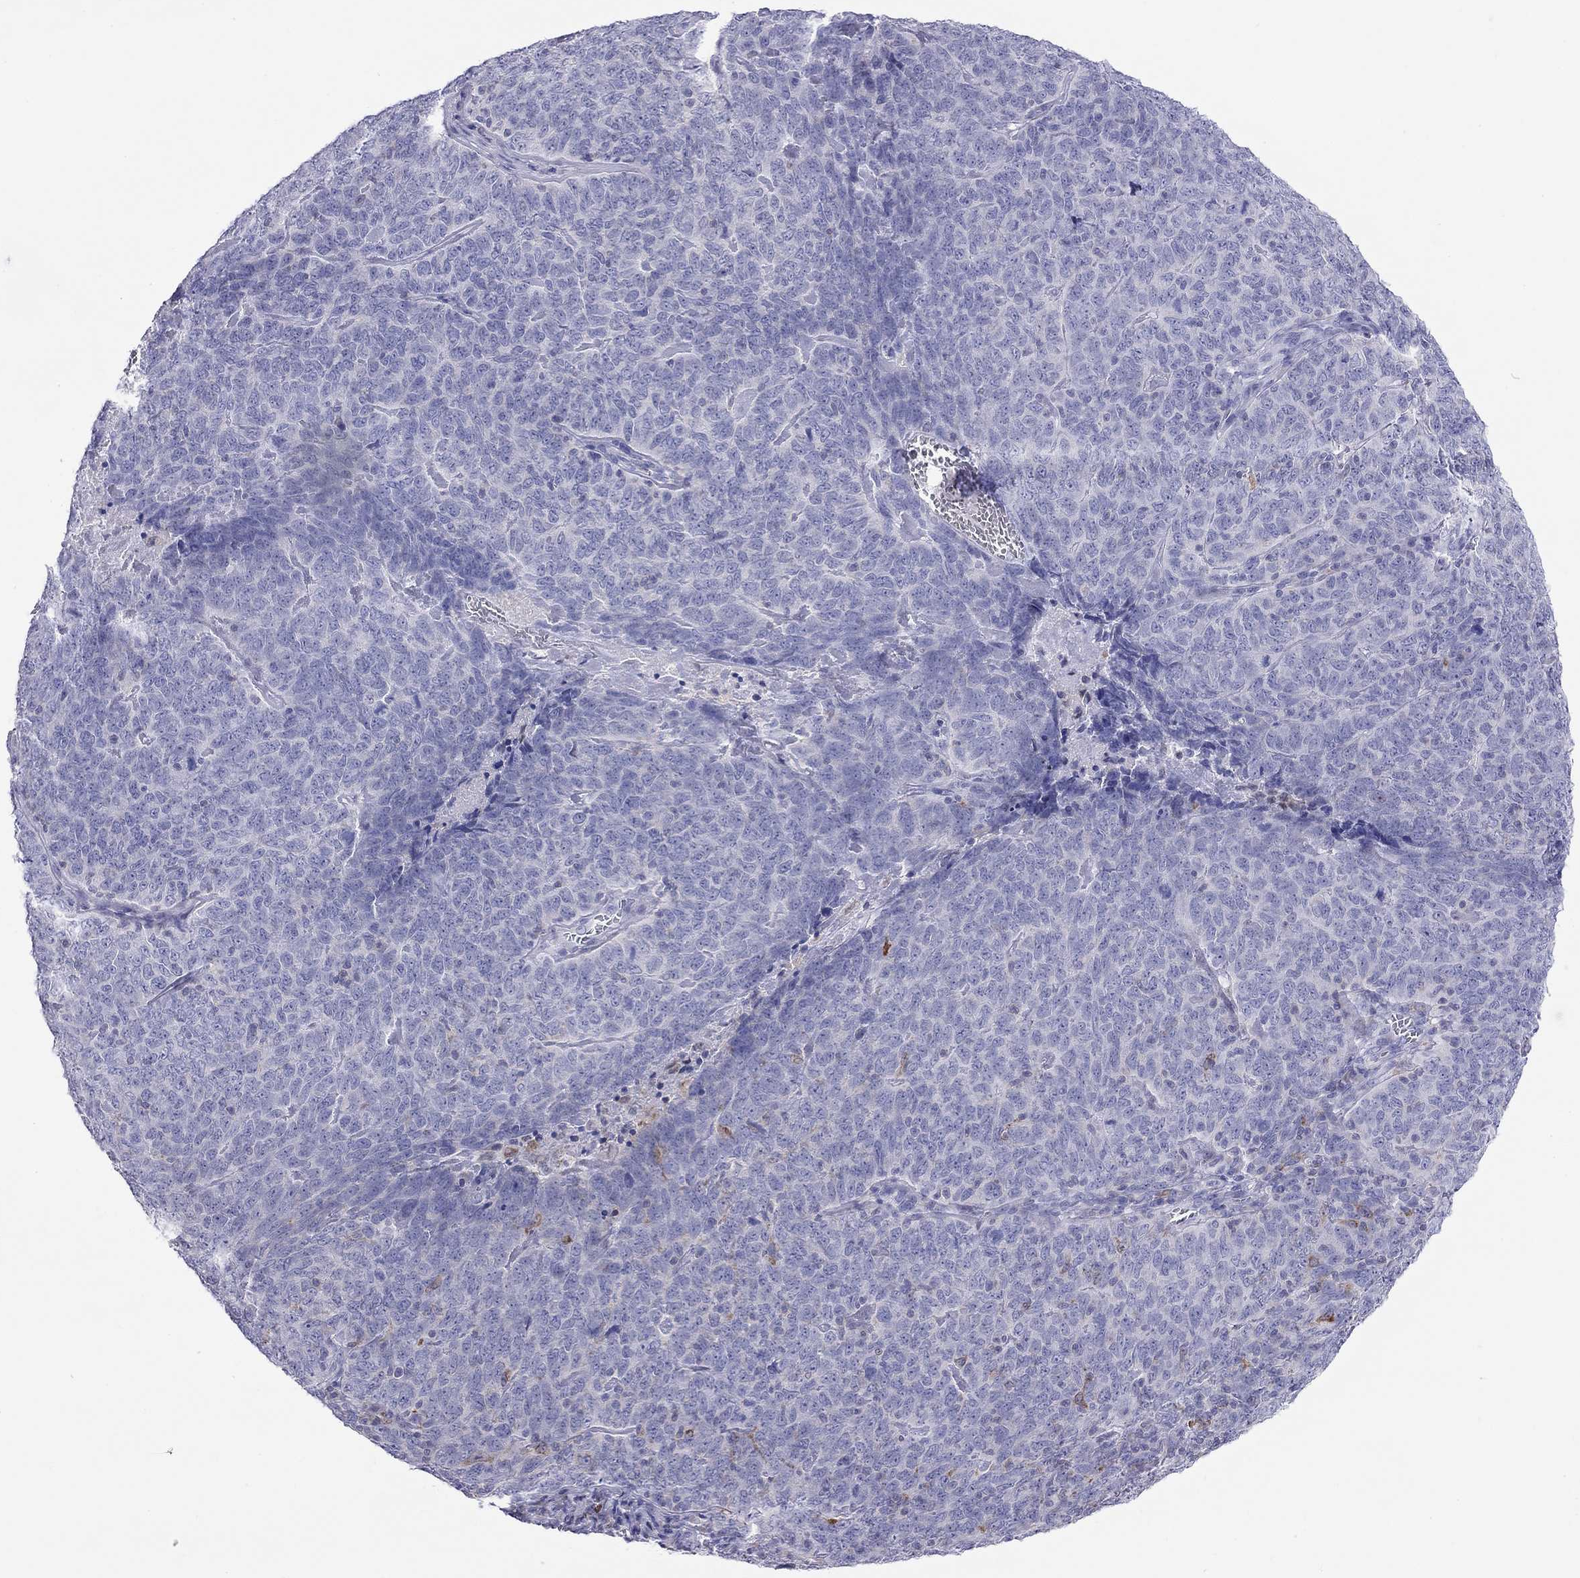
{"staining": {"intensity": "negative", "quantity": "none", "location": "none"}, "tissue": "skin cancer", "cell_type": "Tumor cells", "image_type": "cancer", "snomed": [{"axis": "morphology", "description": "Squamous cell carcinoma, NOS"}, {"axis": "topography", "description": "Skin"}, {"axis": "topography", "description": "Anal"}], "caption": "High magnification brightfield microscopy of skin cancer (squamous cell carcinoma) stained with DAB (brown) and counterstained with hematoxylin (blue): tumor cells show no significant staining.", "gene": "SLC46A2", "patient": {"sex": "female", "age": 51}}